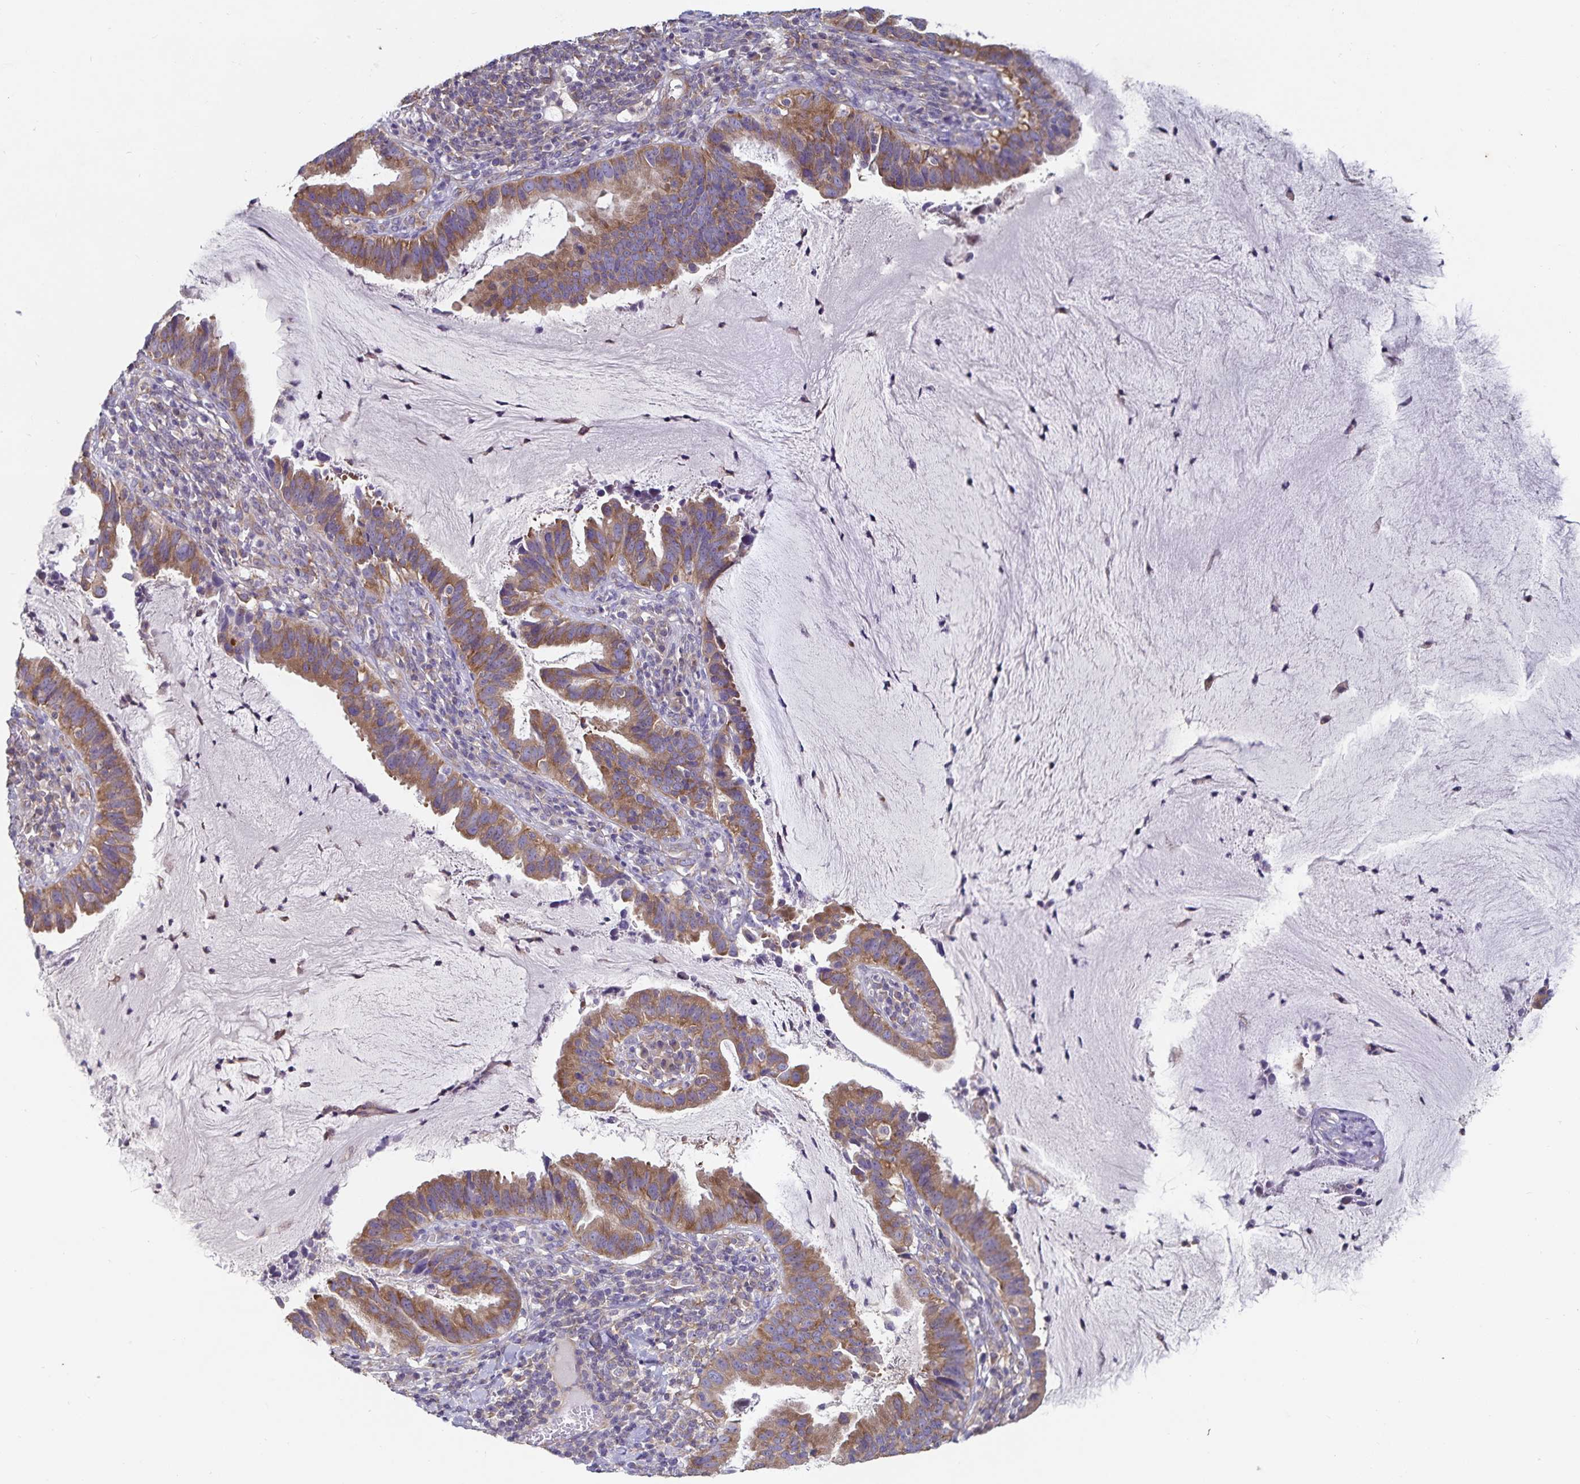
{"staining": {"intensity": "moderate", "quantity": ">75%", "location": "cytoplasmic/membranous"}, "tissue": "cervical cancer", "cell_type": "Tumor cells", "image_type": "cancer", "snomed": [{"axis": "morphology", "description": "Adenocarcinoma, NOS"}, {"axis": "topography", "description": "Cervix"}], "caption": "Tumor cells demonstrate moderate cytoplasmic/membranous positivity in approximately >75% of cells in cervical cancer (adenocarcinoma).", "gene": "FAM120A", "patient": {"sex": "female", "age": 34}}